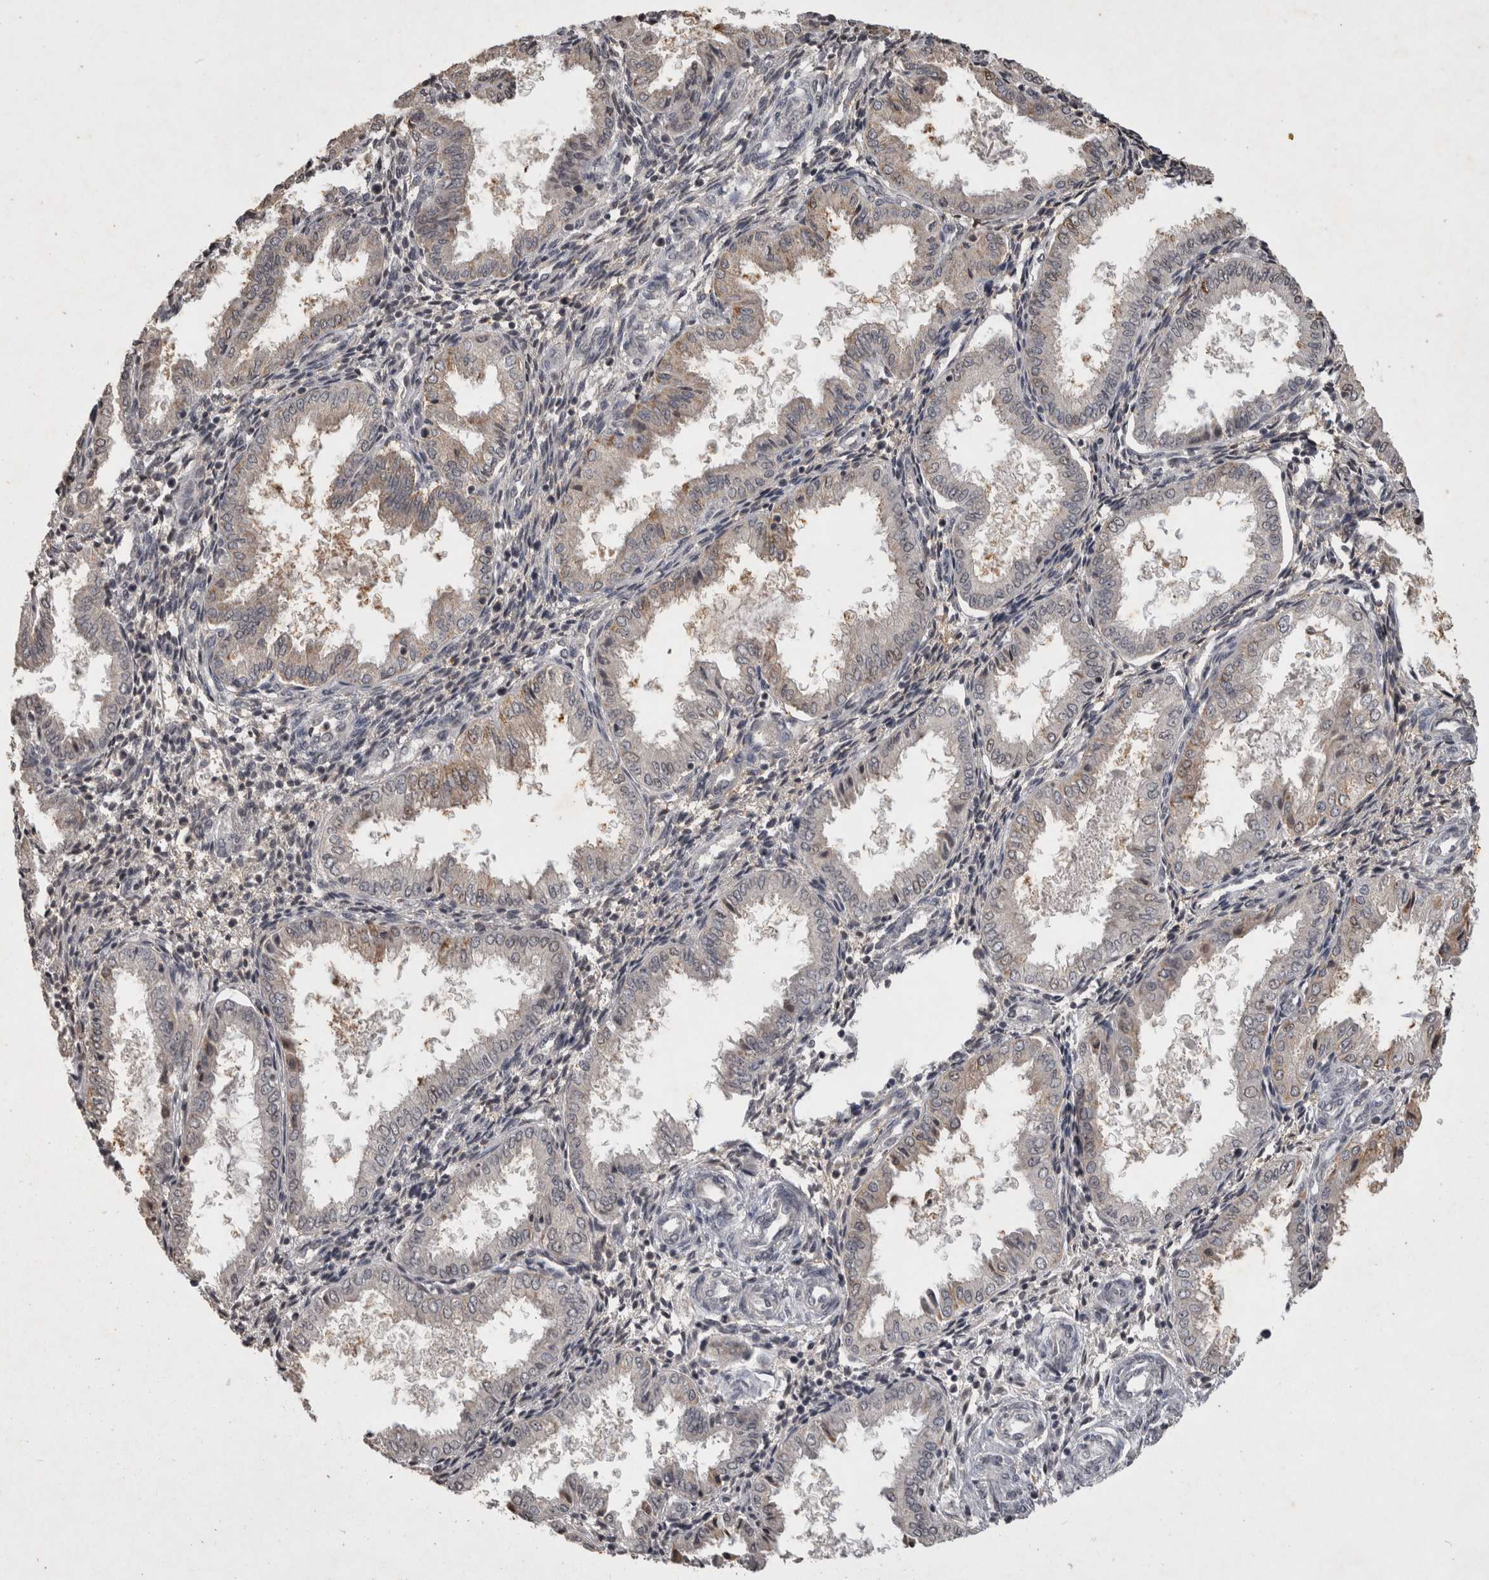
{"staining": {"intensity": "moderate", "quantity": "<25%", "location": "cytoplasmic/membranous"}, "tissue": "endometrium", "cell_type": "Cells in endometrial stroma", "image_type": "normal", "snomed": [{"axis": "morphology", "description": "Normal tissue, NOS"}, {"axis": "topography", "description": "Endometrium"}], "caption": "The photomicrograph shows immunohistochemical staining of benign endometrium. There is moderate cytoplasmic/membranous expression is appreciated in approximately <25% of cells in endometrial stroma.", "gene": "HRK", "patient": {"sex": "female", "age": 33}}